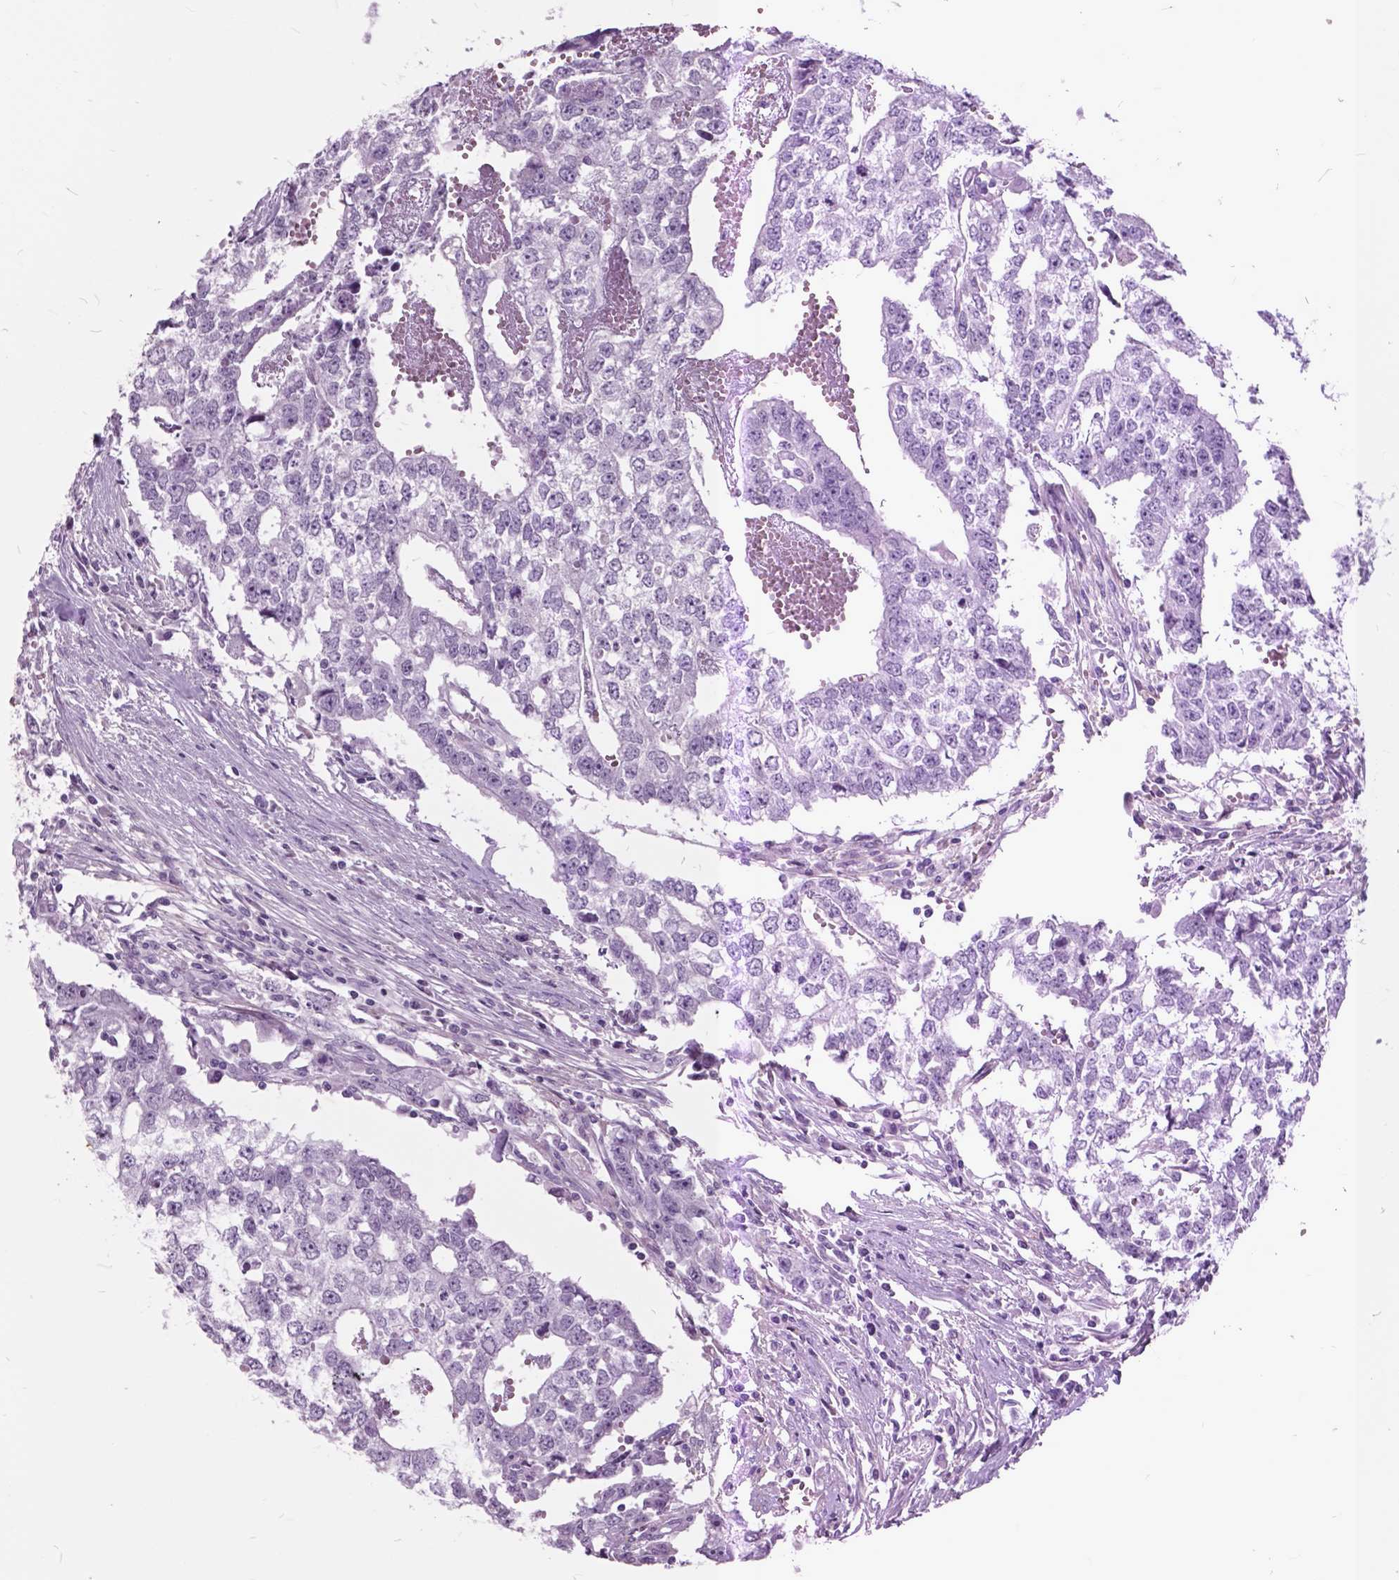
{"staining": {"intensity": "negative", "quantity": "none", "location": "none"}, "tissue": "testis cancer", "cell_type": "Tumor cells", "image_type": "cancer", "snomed": [{"axis": "morphology", "description": "Carcinoma, Embryonal, NOS"}, {"axis": "morphology", "description": "Teratoma, malignant, NOS"}, {"axis": "topography", "description": "Testis"}], "caption": "Tumor cells are negative for brown protein staining in testis cancer.", "gene": "GDF9", "patient": {"sex": "male", "age": 24}}